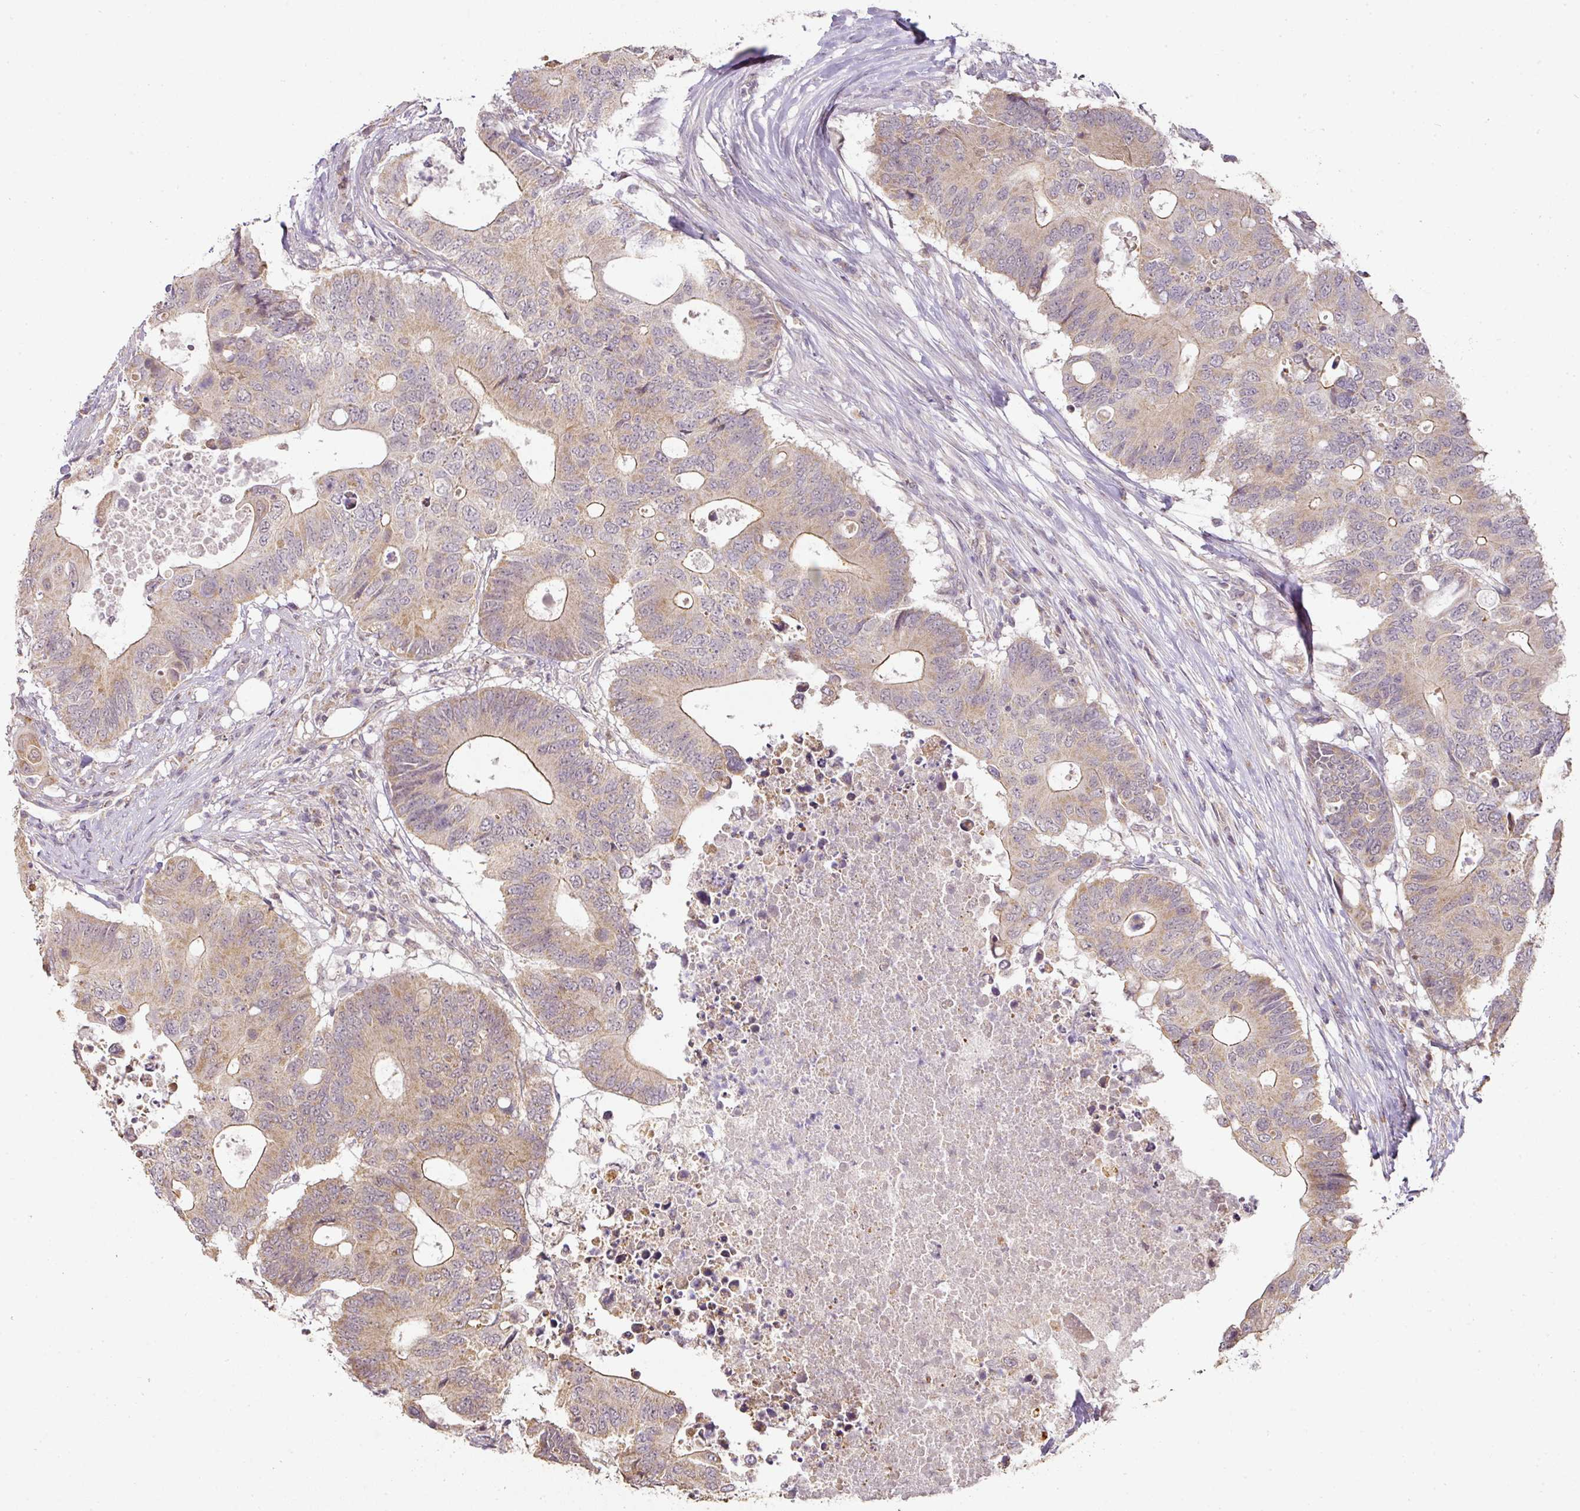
{"staining": {"intensity": "moderate", "quantity": ">75%", "location": "cytoplasmic/membranous"}, "tissue": "colorectal cancer", "cell_type": "Tumor cells", "image_type": "cancer", "snomed": [{"axis": "morphology", "description": "Adenocarcinoma, NOS"}, {"axis": "topography", "description": "Colon"}], "caption": "Protein analysis of colorectal adenocarcinoma tissue demonstrates moderate cytoplasmic/membranous staining in about >75% of tumor cells.", "gene": "MYOM2", "patient": {"sex": "male", "age": 71}}